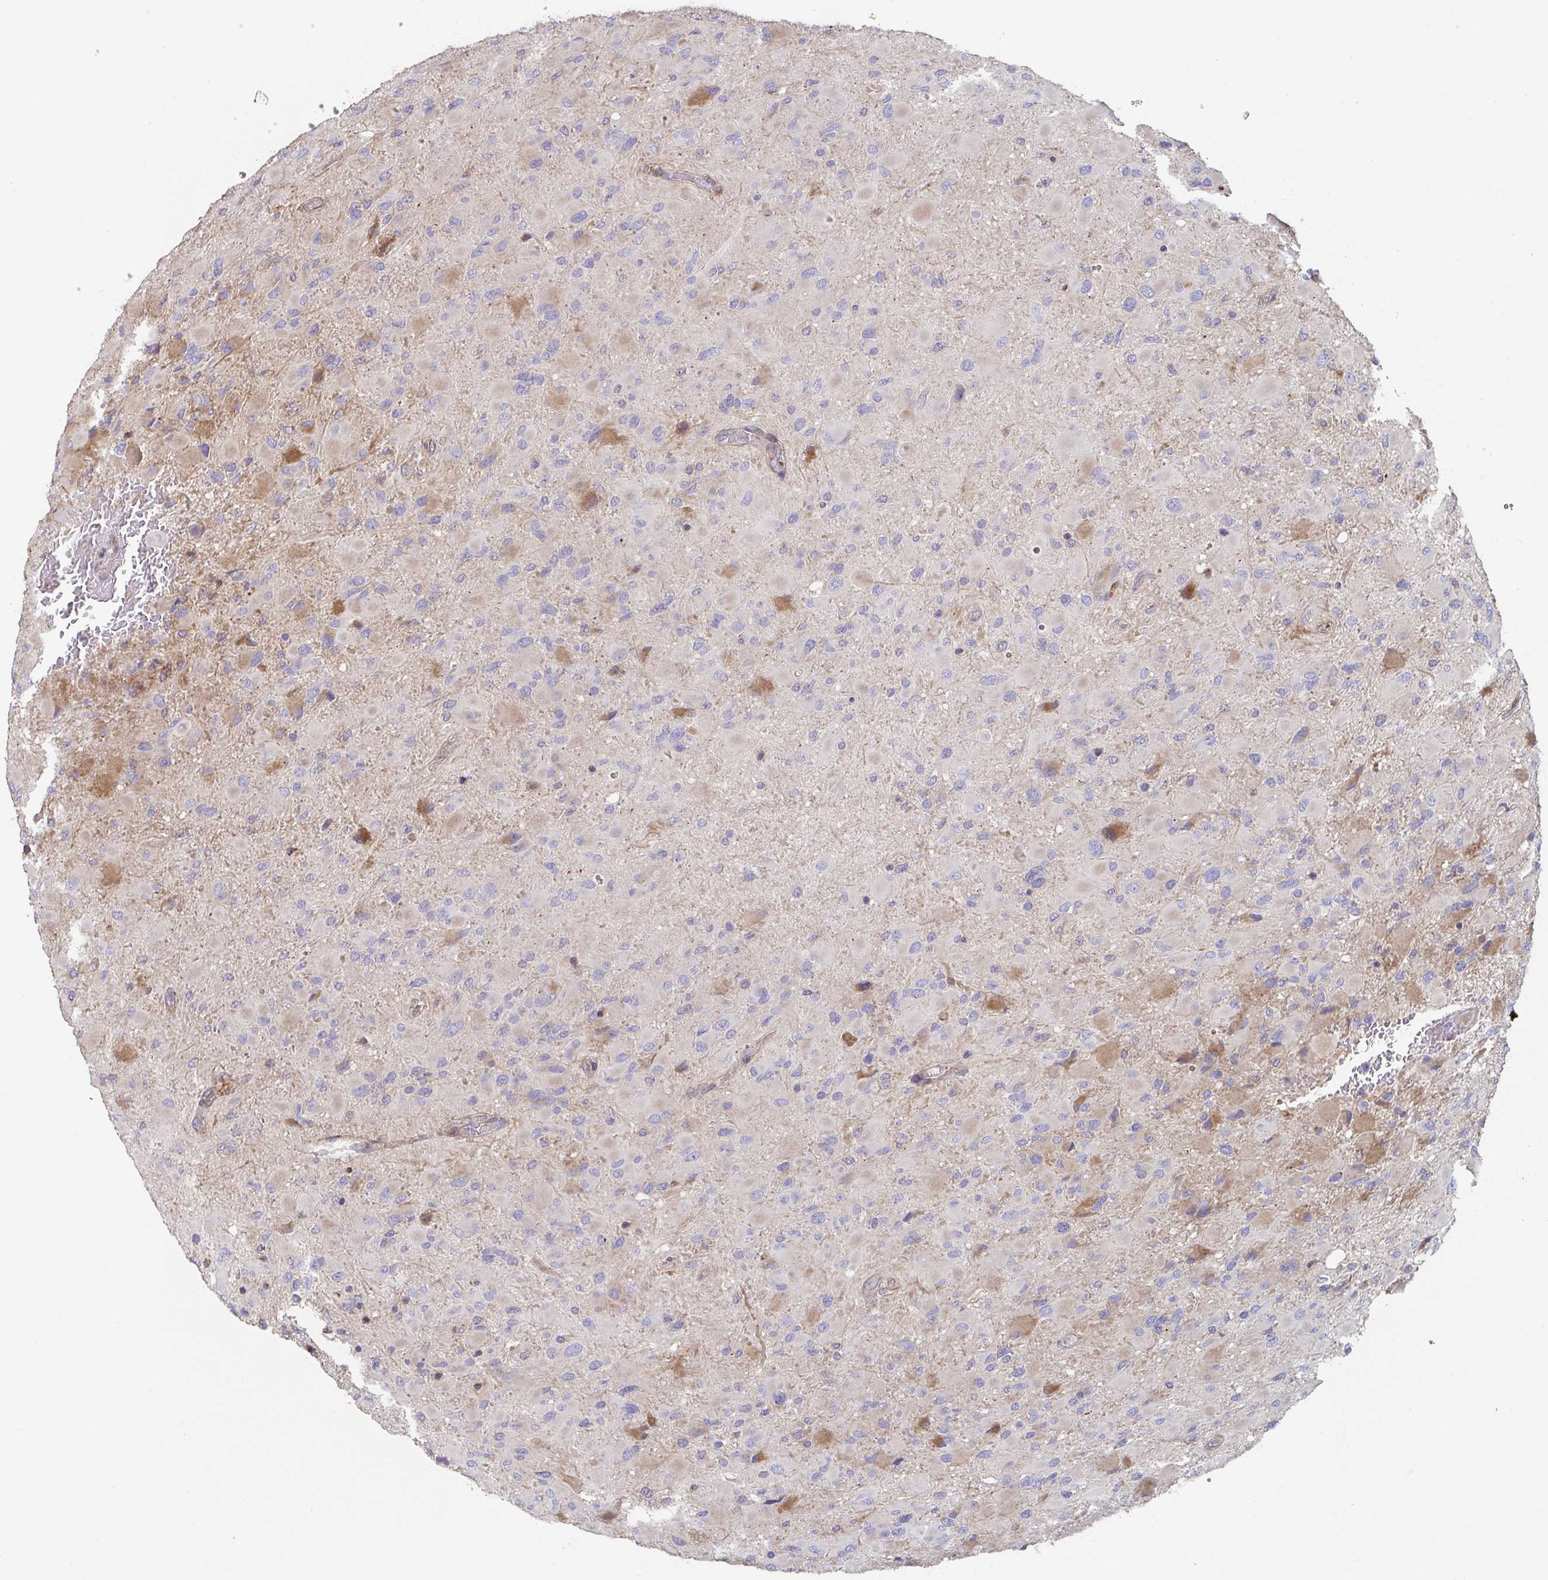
{"staining": {"intensity": "moderate", "quantity": "<25%", "location": "cytoplasmic/membranous"}, "tissue": "glioma", "cell_type": "Tumor cells", "image_type": "cancer", "snomed": [{"axis": "morphology", "description": "Glioma, malignant, High grade"}, {"axis": "topography", "description": "Cerebral cortex"}], "caption": "IHC photomicrograph of neoplastic tissue: malignant glioma (high-grade) stained using IHC shows low levels of moderate protein expression localized specifically in the cytoplasmic/membranous of tumor cells, appearing as a cytoplasmic/membranous brown color.", "gene": "FZD2", "patient": {"sex": "female", "age": 36}}